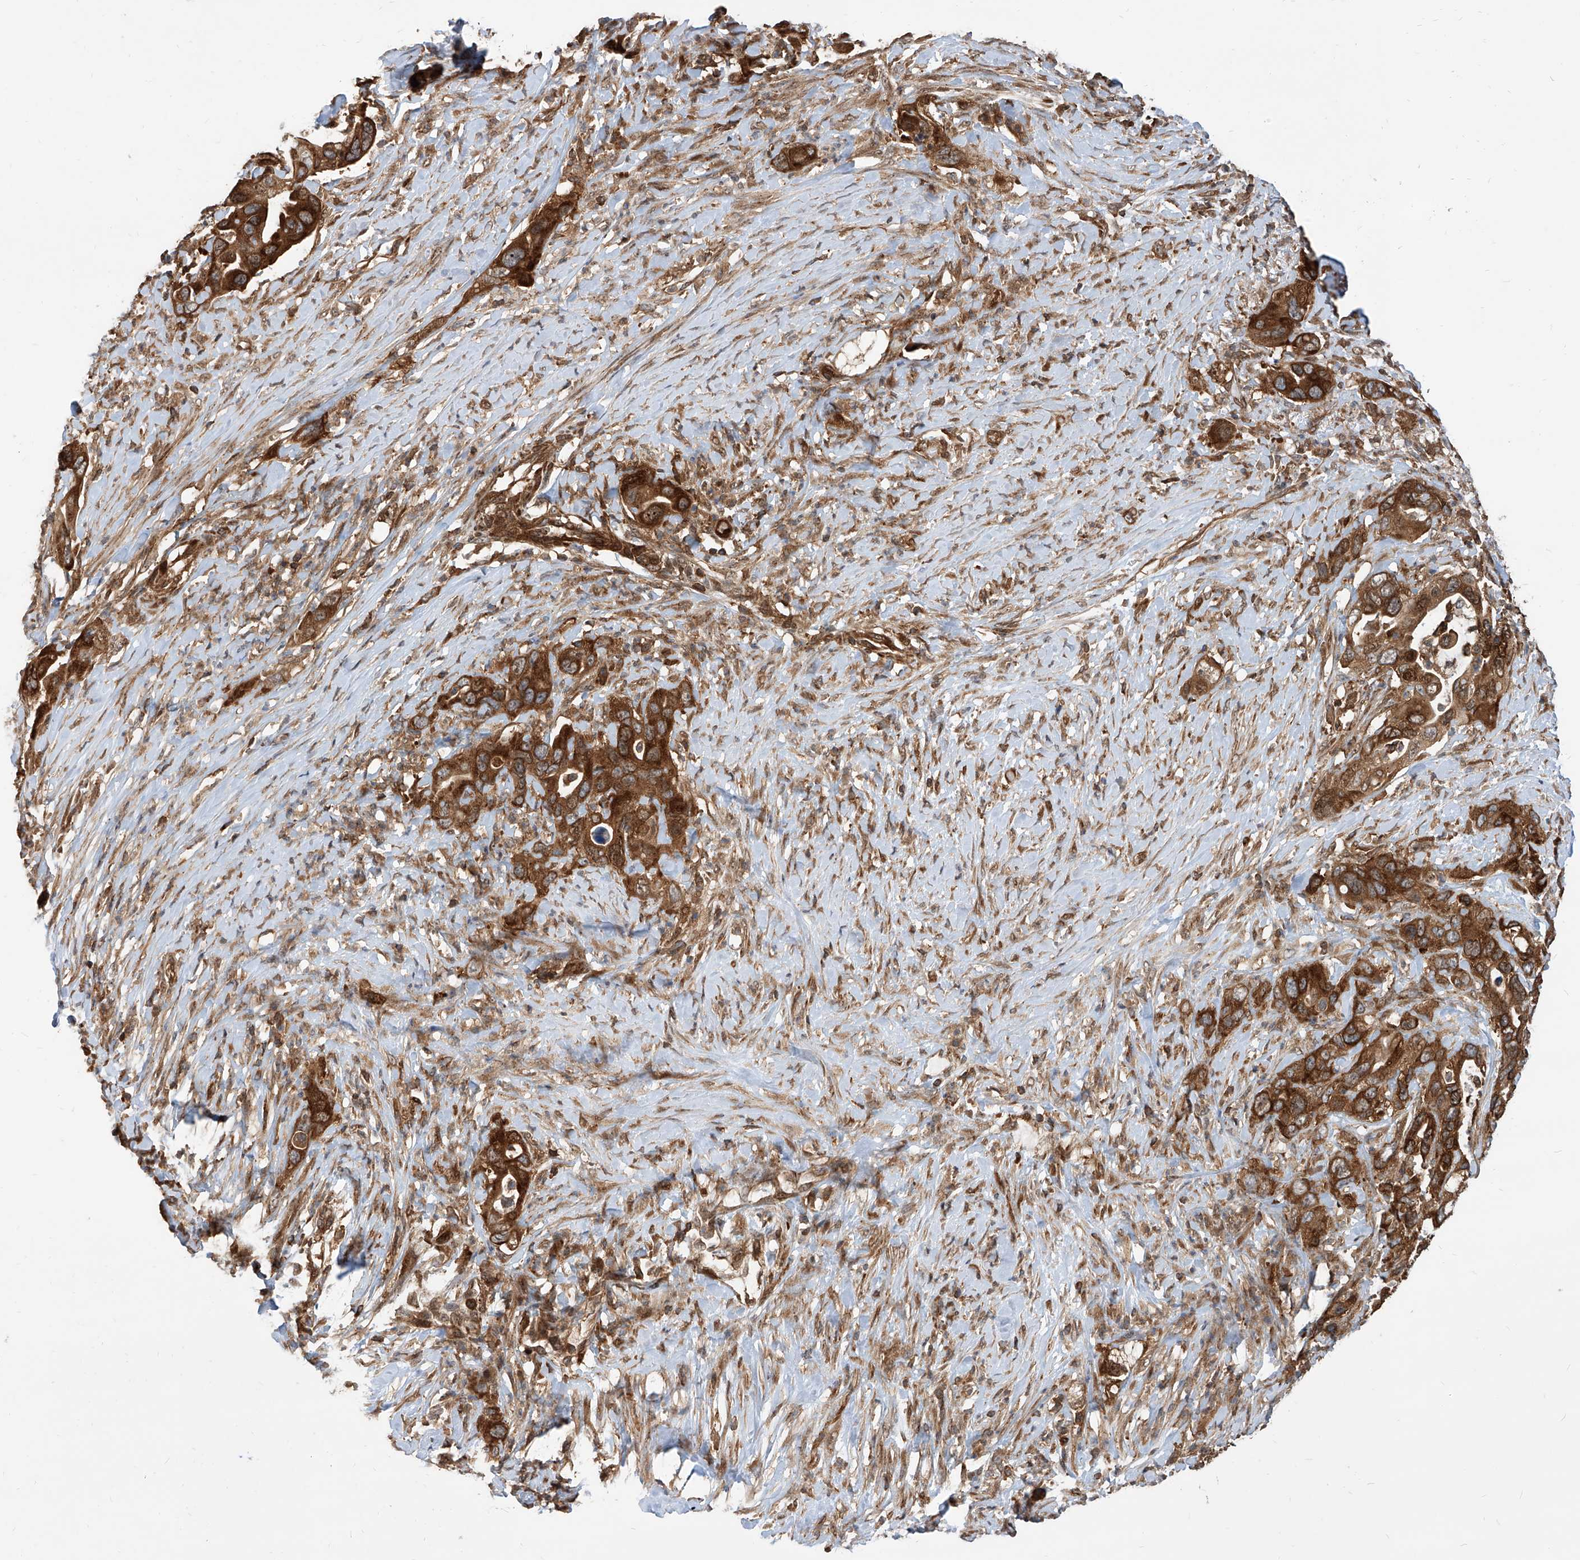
{"staining": {"intensity": "strong", "quantity": ">75%", "location": "cytoplasmic/membranous"}, "tissue": "pancreatic cancer", "cell_type": "Tumor cells", "image_type": "cancer", "snomed": [{"axis": "morphology", "description": "Adenocarcinoma, NOS"}, {"axis": "topography", "description": "Pancreas"}], "caption": "A brown stain shows strong cytoplasmic/membranous staining of a protein in pancreatic cancer (adenocarcinoma) tumor cells.", "gene": "MAGED2", "patient": {"sex": "female", "age": 71}}